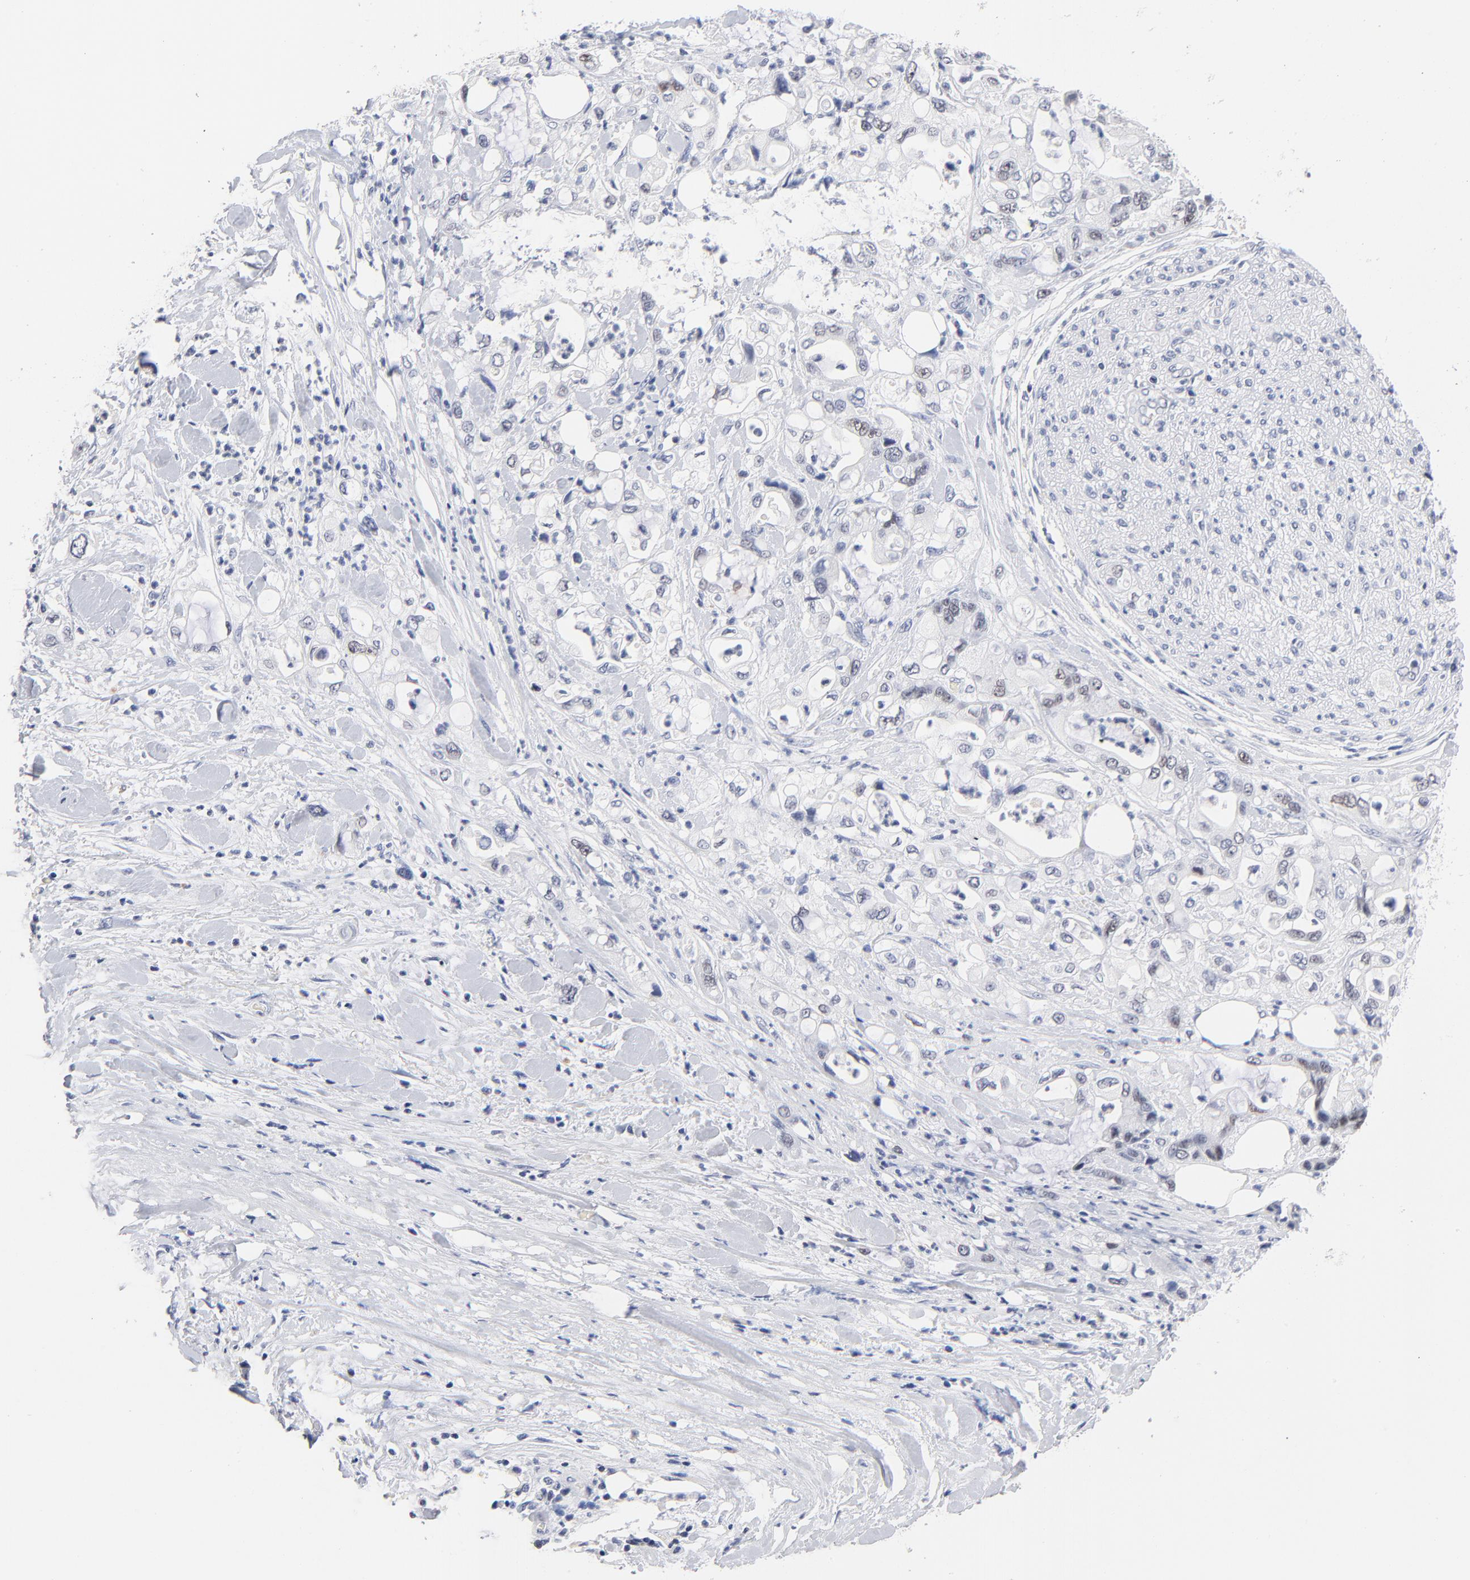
{"staining": {"intensity": "weak", "quantity": "<25%", "location": "nuclear"}, "tissue": "pancreatic cancer", "cell_type": "Tumor cells", "image_type": "cancer", "snomed": [{"axis": "morphology", "description": "Adenocarcinoma, NOS"}, {"axis": "topography", "description": "Pancreas"}], "caption": "A high-resolution photomicrograph shows IHC staining of pancreatic cancer, which shows no significant expression in tumor cells.", "gene": "ORC2", "patient": {"sex": "male", "age": 70}}